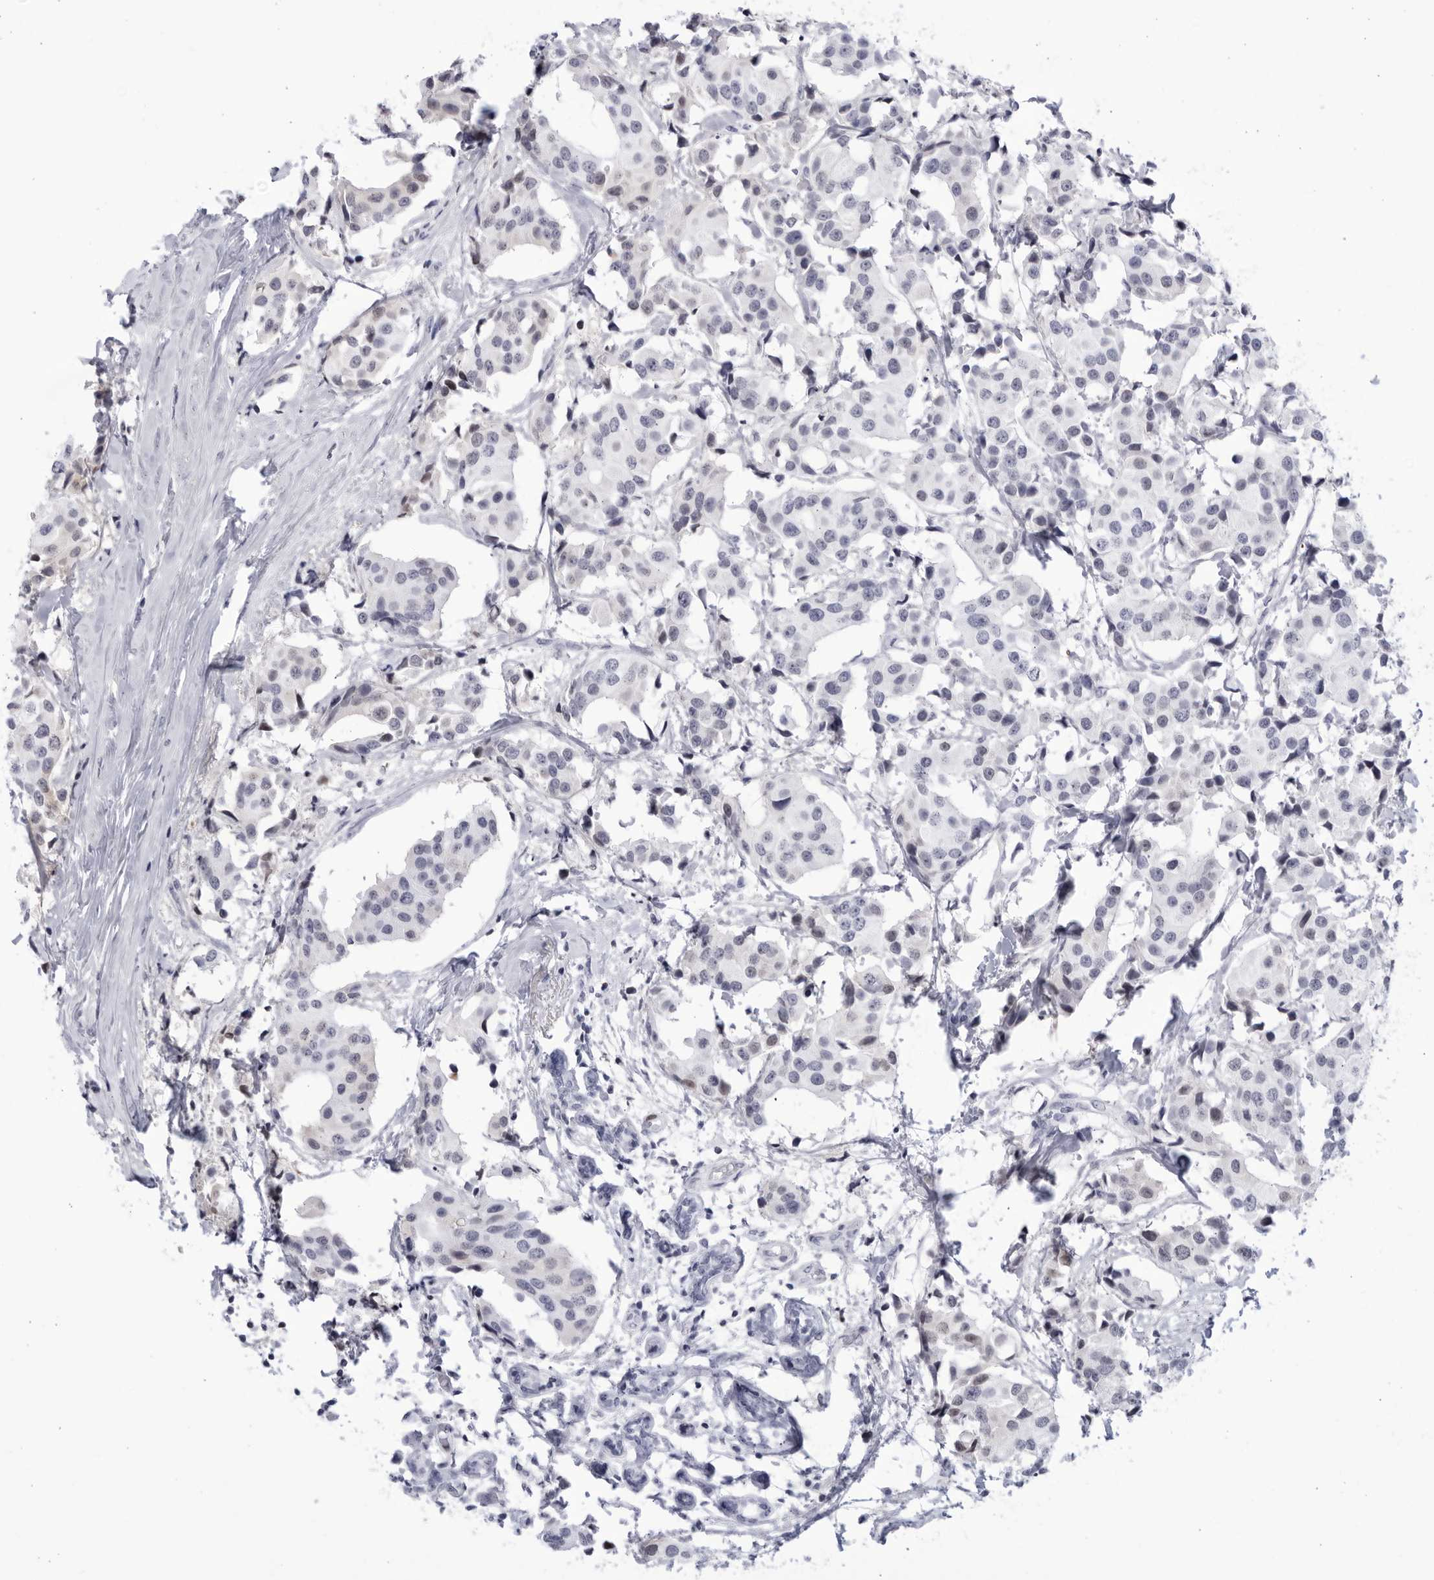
{"staining": {"intensity": "negative", "quantity": "none", "location": "none"}, "tissue": "breast cancer", "cell_type": "Tumor cells", "image_type": "cancer", "snomed": [{"axis": "morphology", "description": "Normal tissue, NOS"}, {"axis": "morphology", "description": "Duct carcinoma"}, {"axis": "topography", "description": "Breast"}], "caption": "Protein analysis of breast intraductal carcinoma demonstrates no significant staining in tumor cells.", "gene": "CNBD1", "patient": {"sex": "female", "age": 39}}